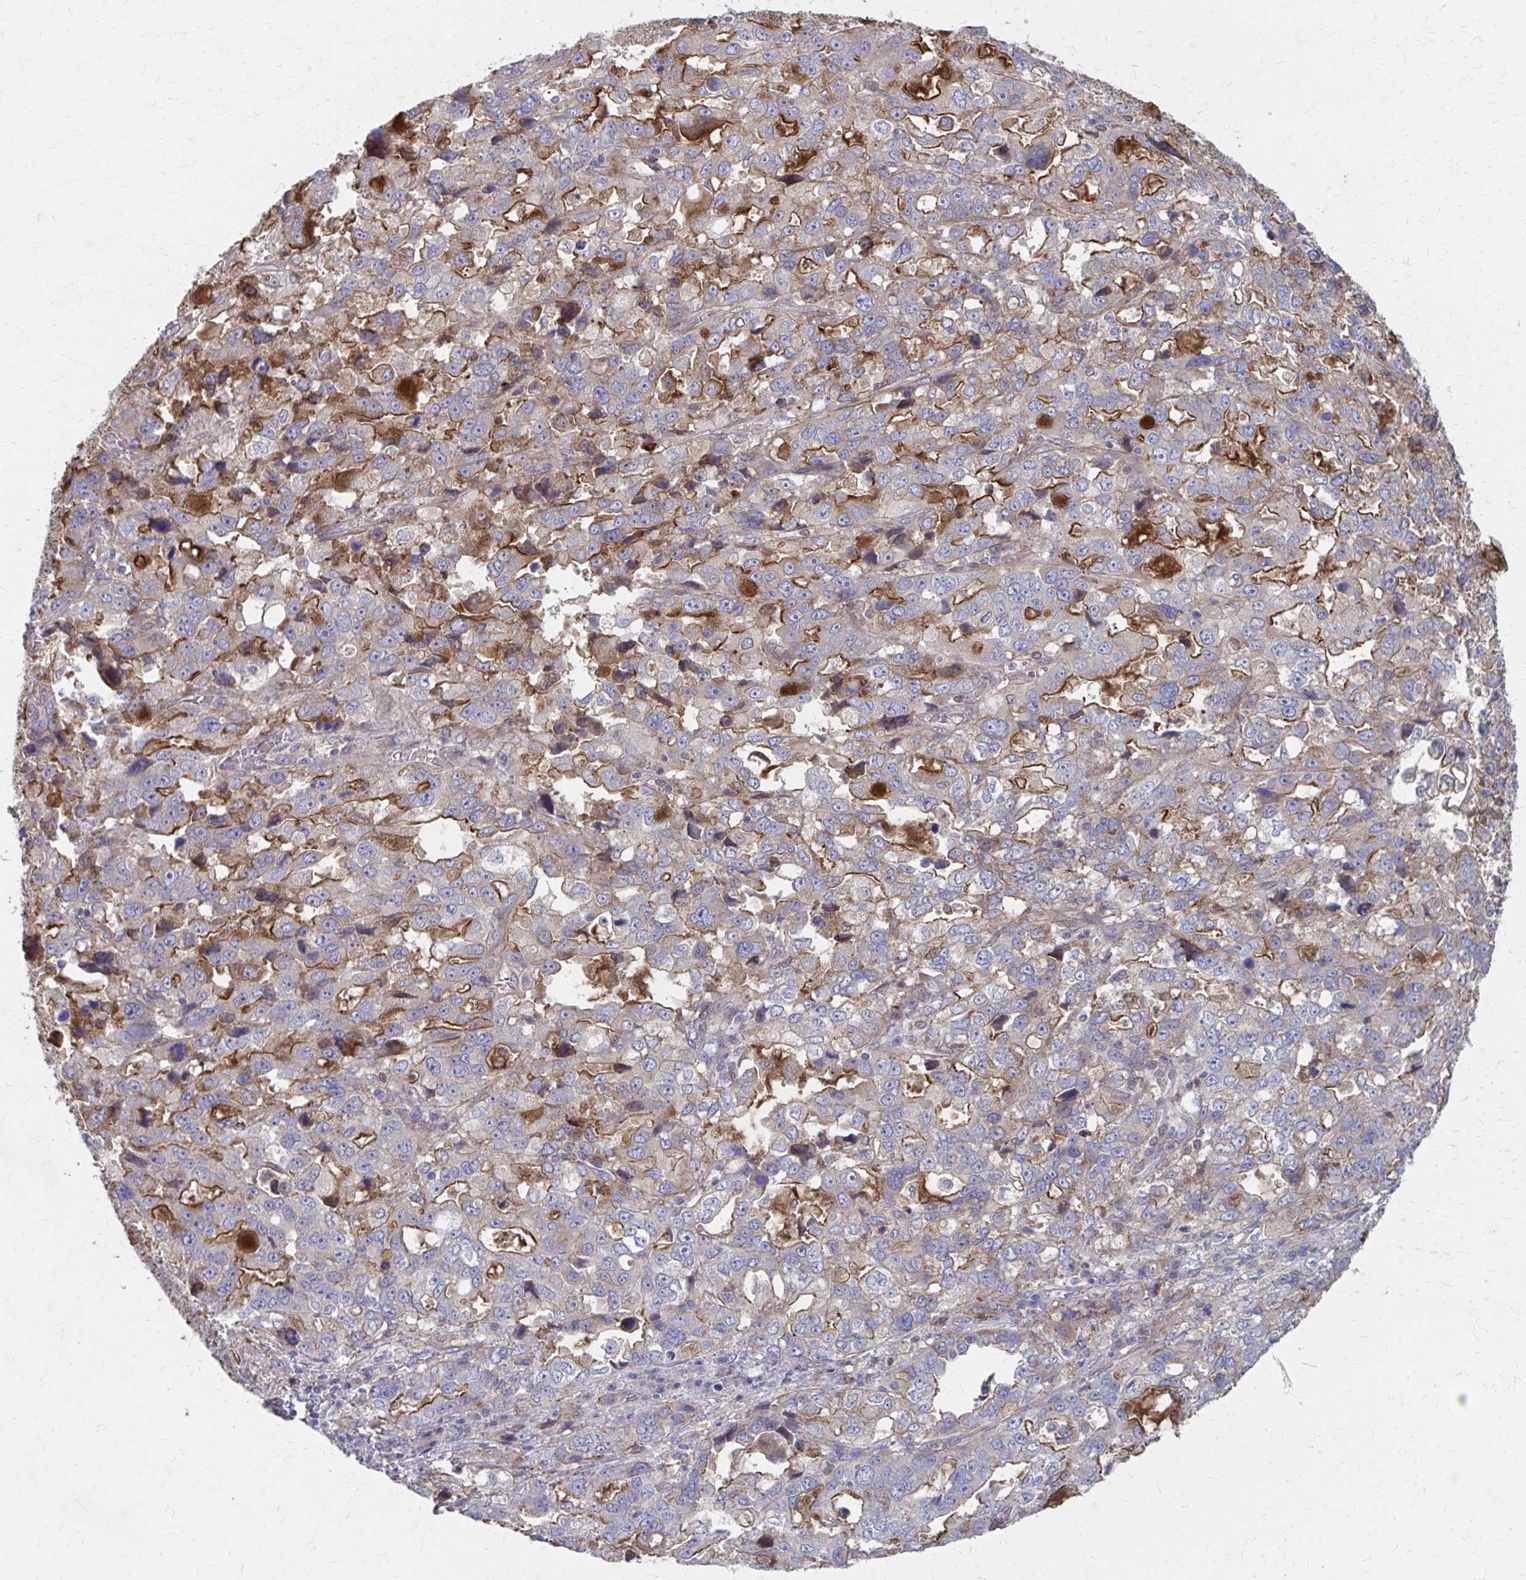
{"staining": {"intensity": "moderate", "quantity": "25%-75%", "location": "cytoplasmic/membranous"}, "tissue": "stomach cancer", "cell_type": "Tumor cells", "image_type": "cancer", "snomed": [{"axis": "morphology", "description": "Adenocarcinoma, NOS"}, {"axis": "topography", "description": "Stomach, upper"}], "caption": "Protein staining of stomach cancer (adenocarcinoma) tissue displays moderate cytoplasmic/membranous staining in about 25%-75% of tumor cells.", "gene": "MMP14", "patient": {"sex": "female", "age": 81}}